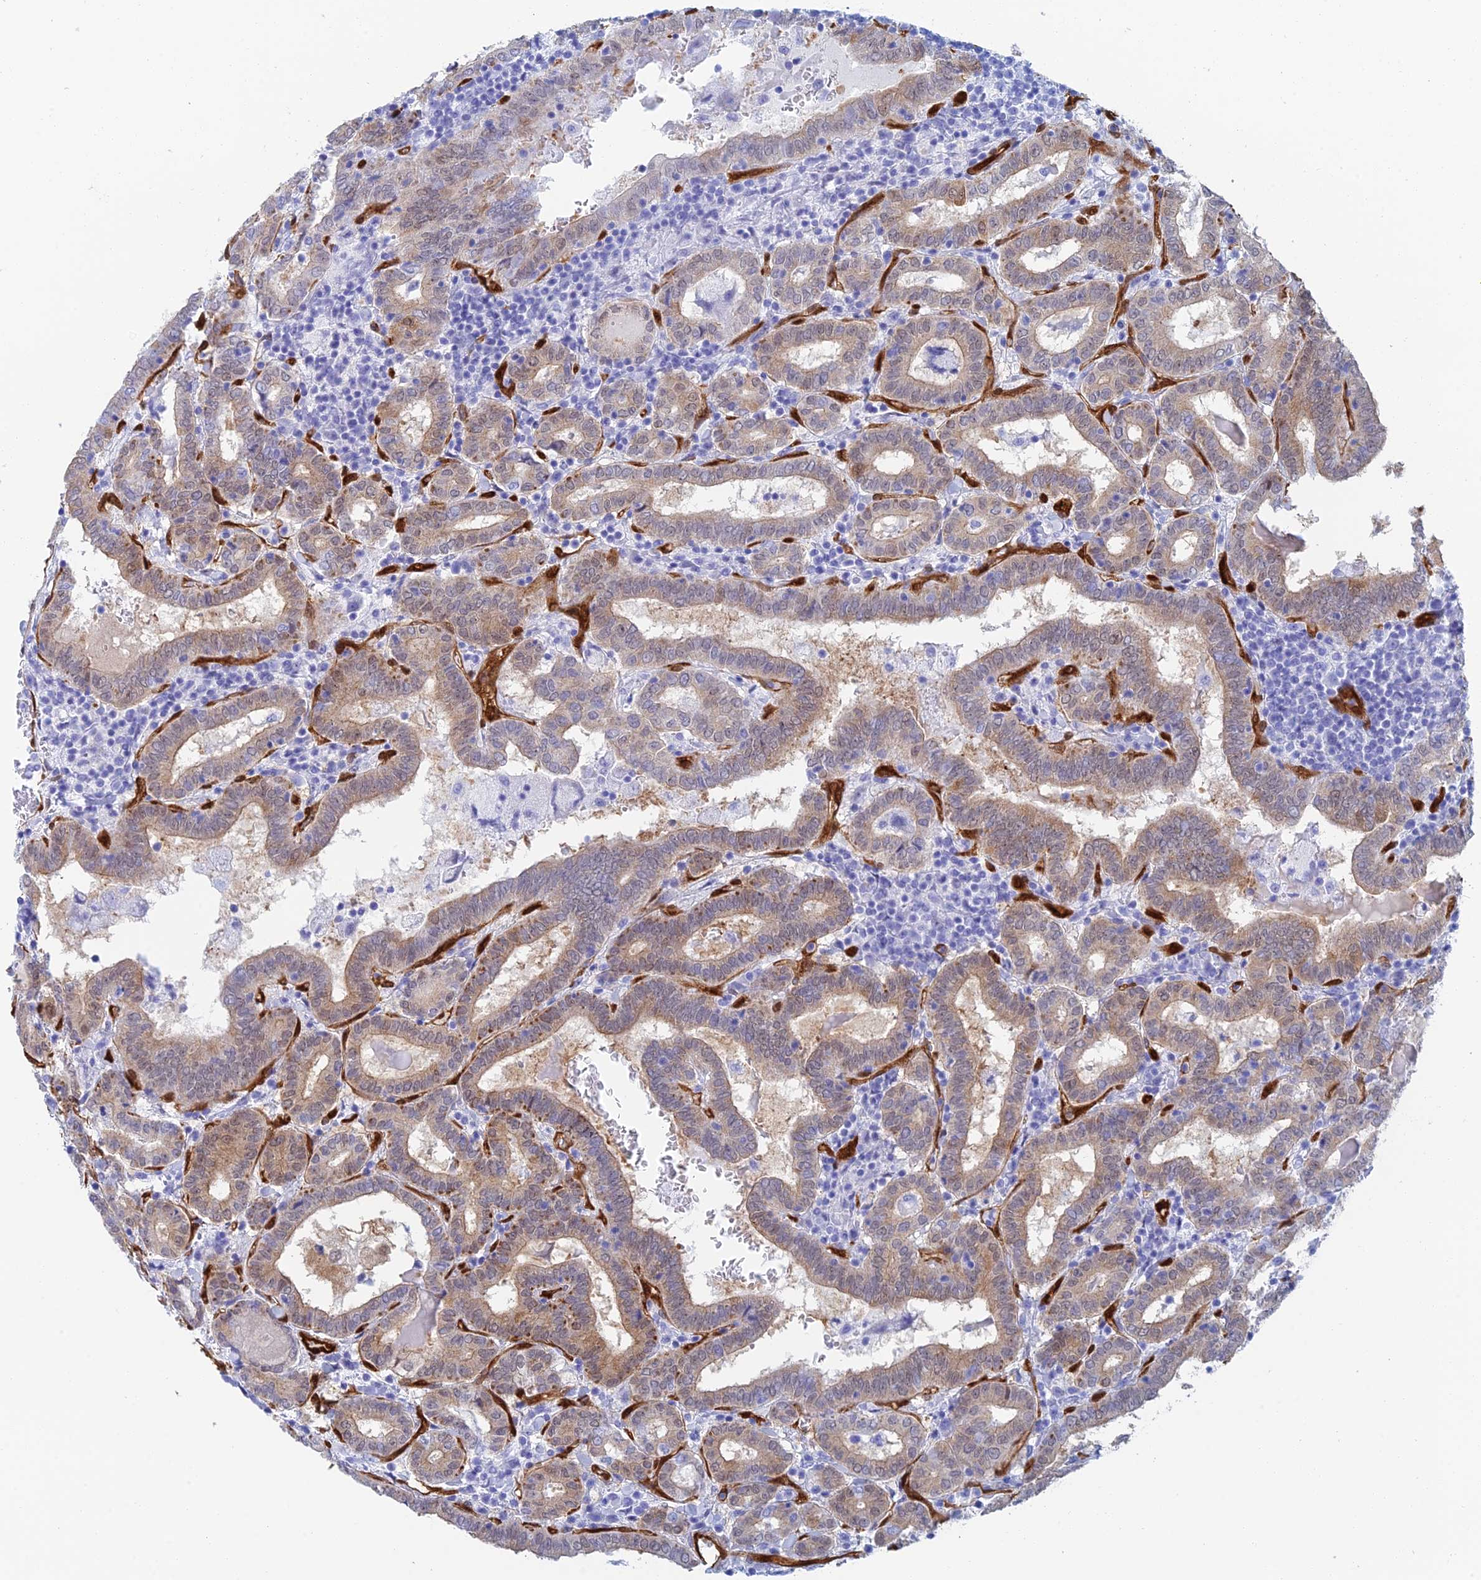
{"staining": {"intensity": "weak", "quantity": ">75%", "location": "cytoplasmic/membranous"}, "tissue": "thyroid cancer", "cell_type": "Tumor cells", "image_type": "cancer", "snomed": [{"axis": "morphology", "description": "Papillary adenocarcinoma, NOS"}, {"axis": "topography", "description": "Thyroid gland"}], "caption": "This is an image of IHC staining of thyroid papillary adenocarcinoma, which shows weak positivity in the cytoplasmic/membranous of tumor cells.", "gene": "CRIP2", "patient": {"sex": "female", "age": 72}}